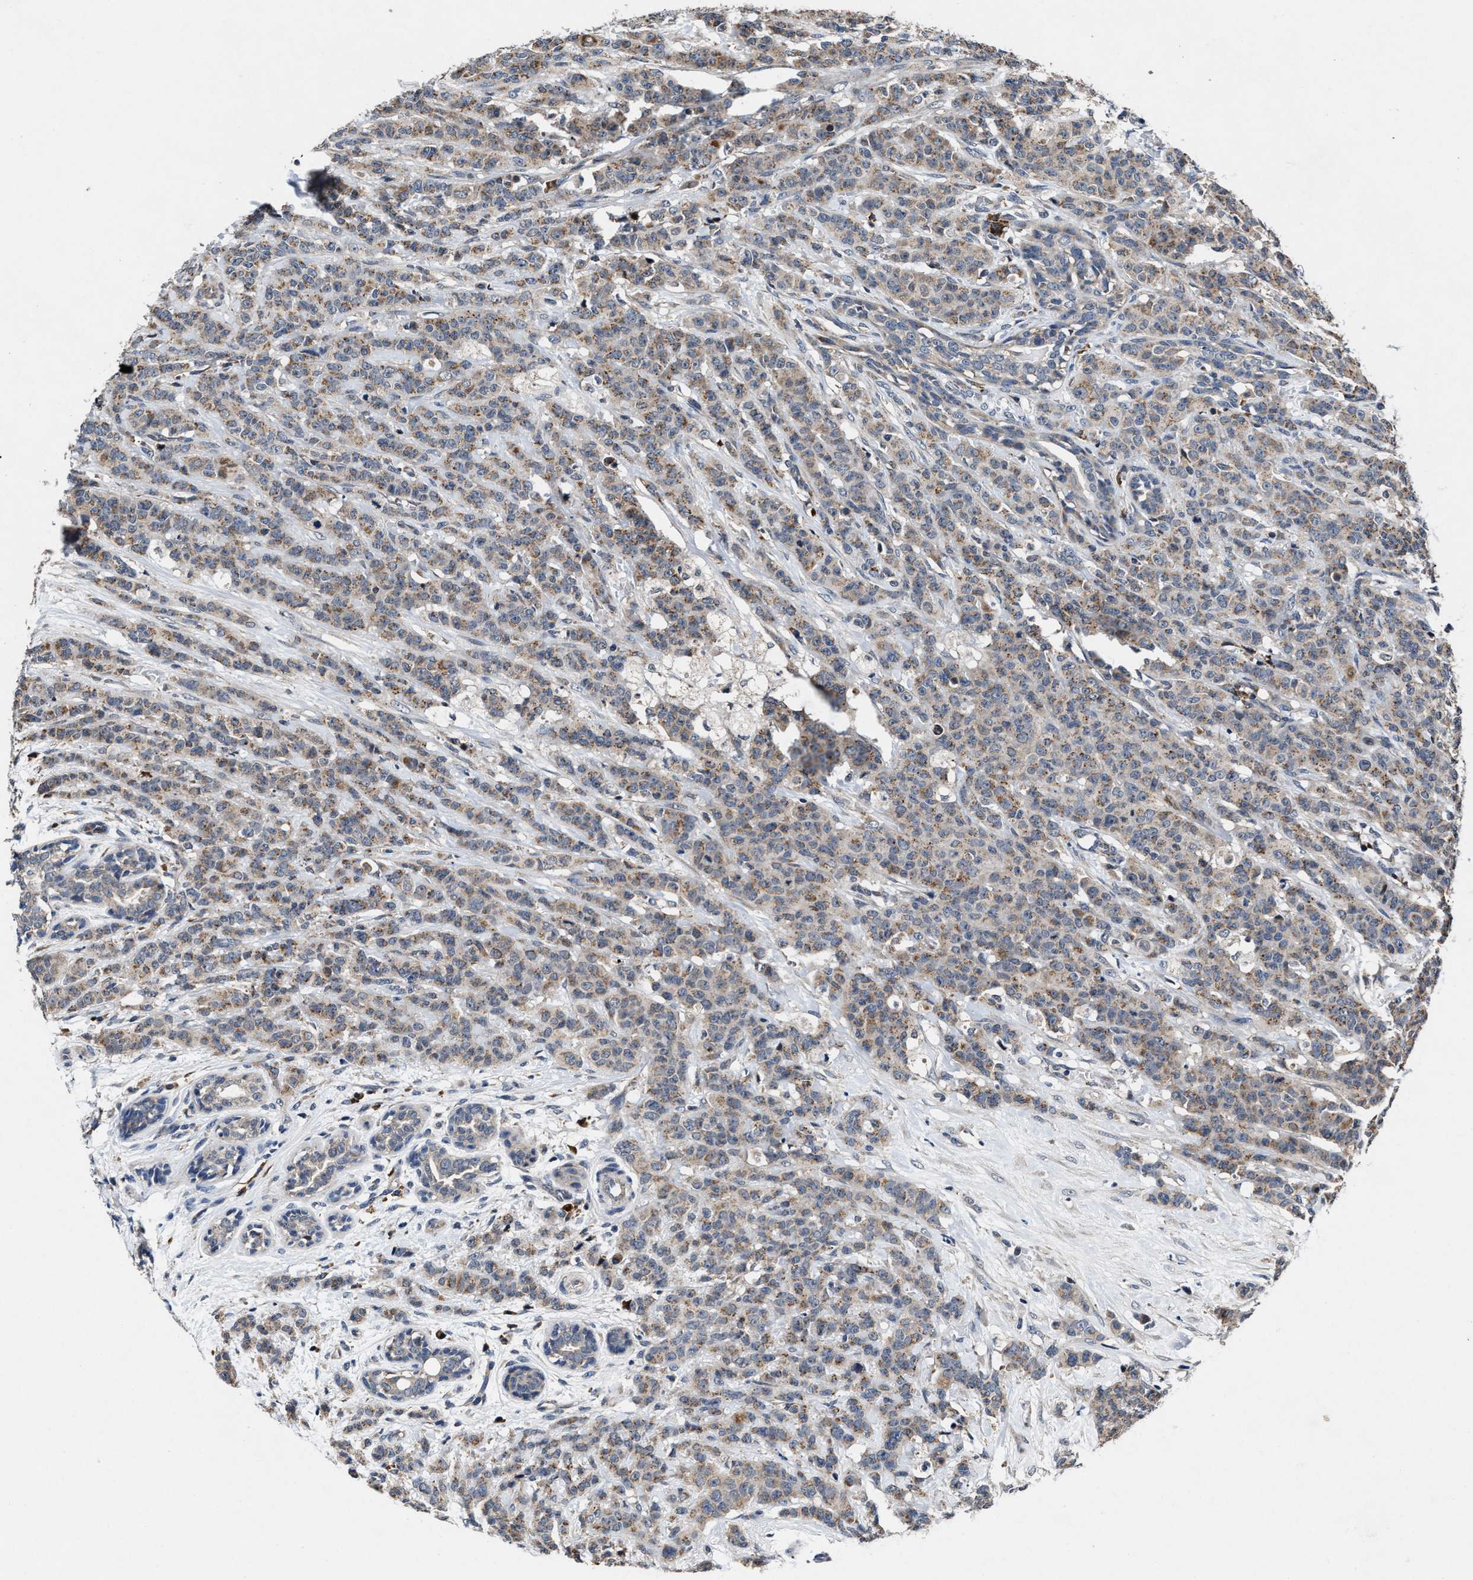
{"staining": {"intensity": "weak", "quantity": ">75%", "location": "cytoplasmic/membranous"}, "tissue": "breast cancer", "cell_type": "Tumor cells", "image_type": "cancer", "snomed": [{"axis": "morphology", "description": "Normal tissue, NOS"}, {"axis": "morphology", "description": "Duct carcinoma"}, {"axis": "topography", "description": "Breast"}], "caption": "Breast cancer (infiltrating ductal carcinoma) was stained to show a protein in brown. There is low levels of weak cytoplasmic/membranous expression in about >75% of tumor cells.", "gene": "TMEM53", "patient": {"sex": "female", "age": 40}}